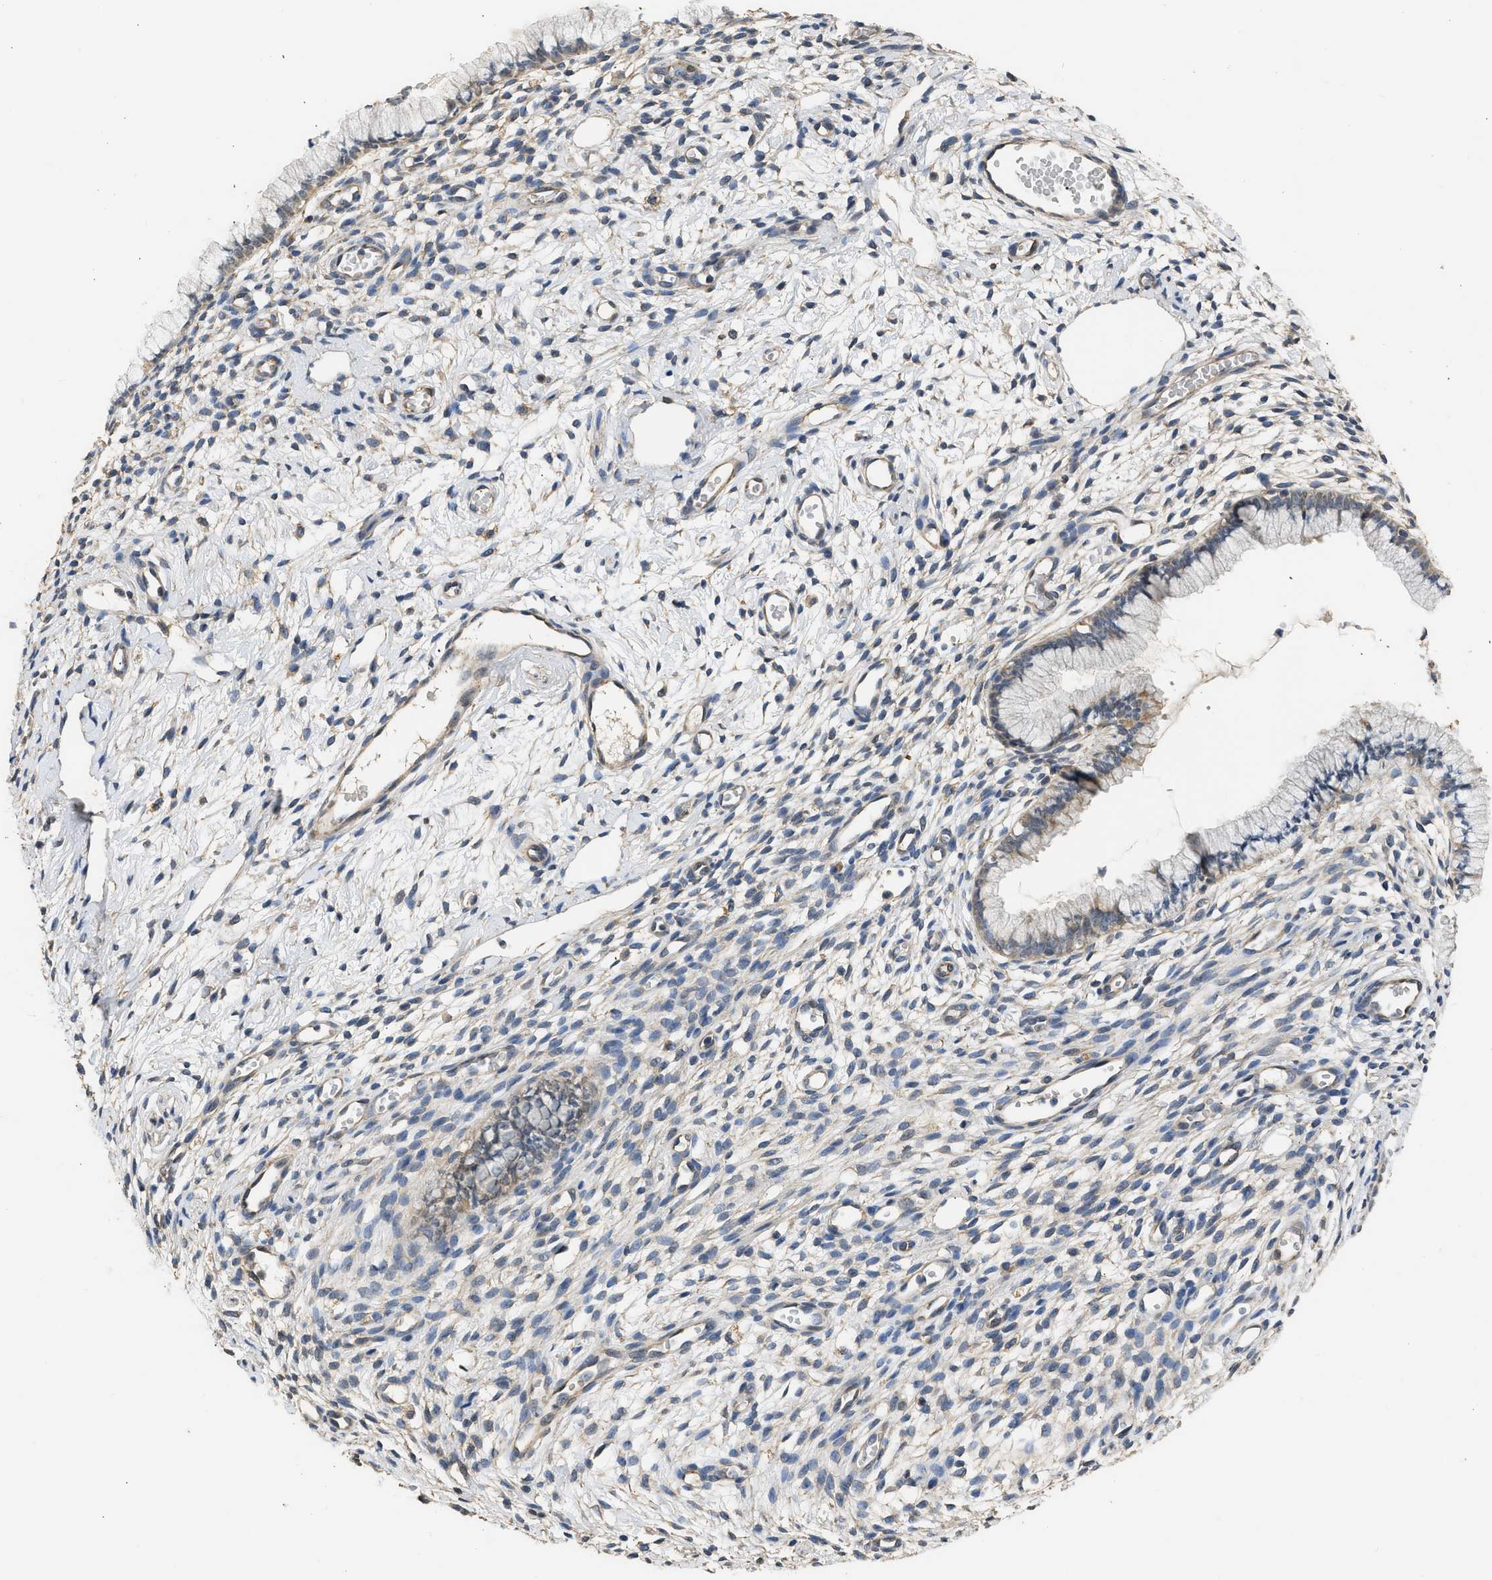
{"staining": {"intensity": "moderate", "quantity": "25%-75%", "location": "cytoplasmic/membranous"}, "tissue": "cervix", "cell_type": "Glandular cells", "image_type": "normal", "snomed": [{"axis": "morphology", "description": "Normal tissue, NOS"}, {"axis": "topography", "description": "Cervix"}], "caption": "This photomicrograph exhibits IHC staining of benign cervix, with medium moderate cytoplasmic/membranous positivity in about 25%-75% of glandular cells.", "gene": "SPINT2", "patient": {"sex": "female", "age": 65}}